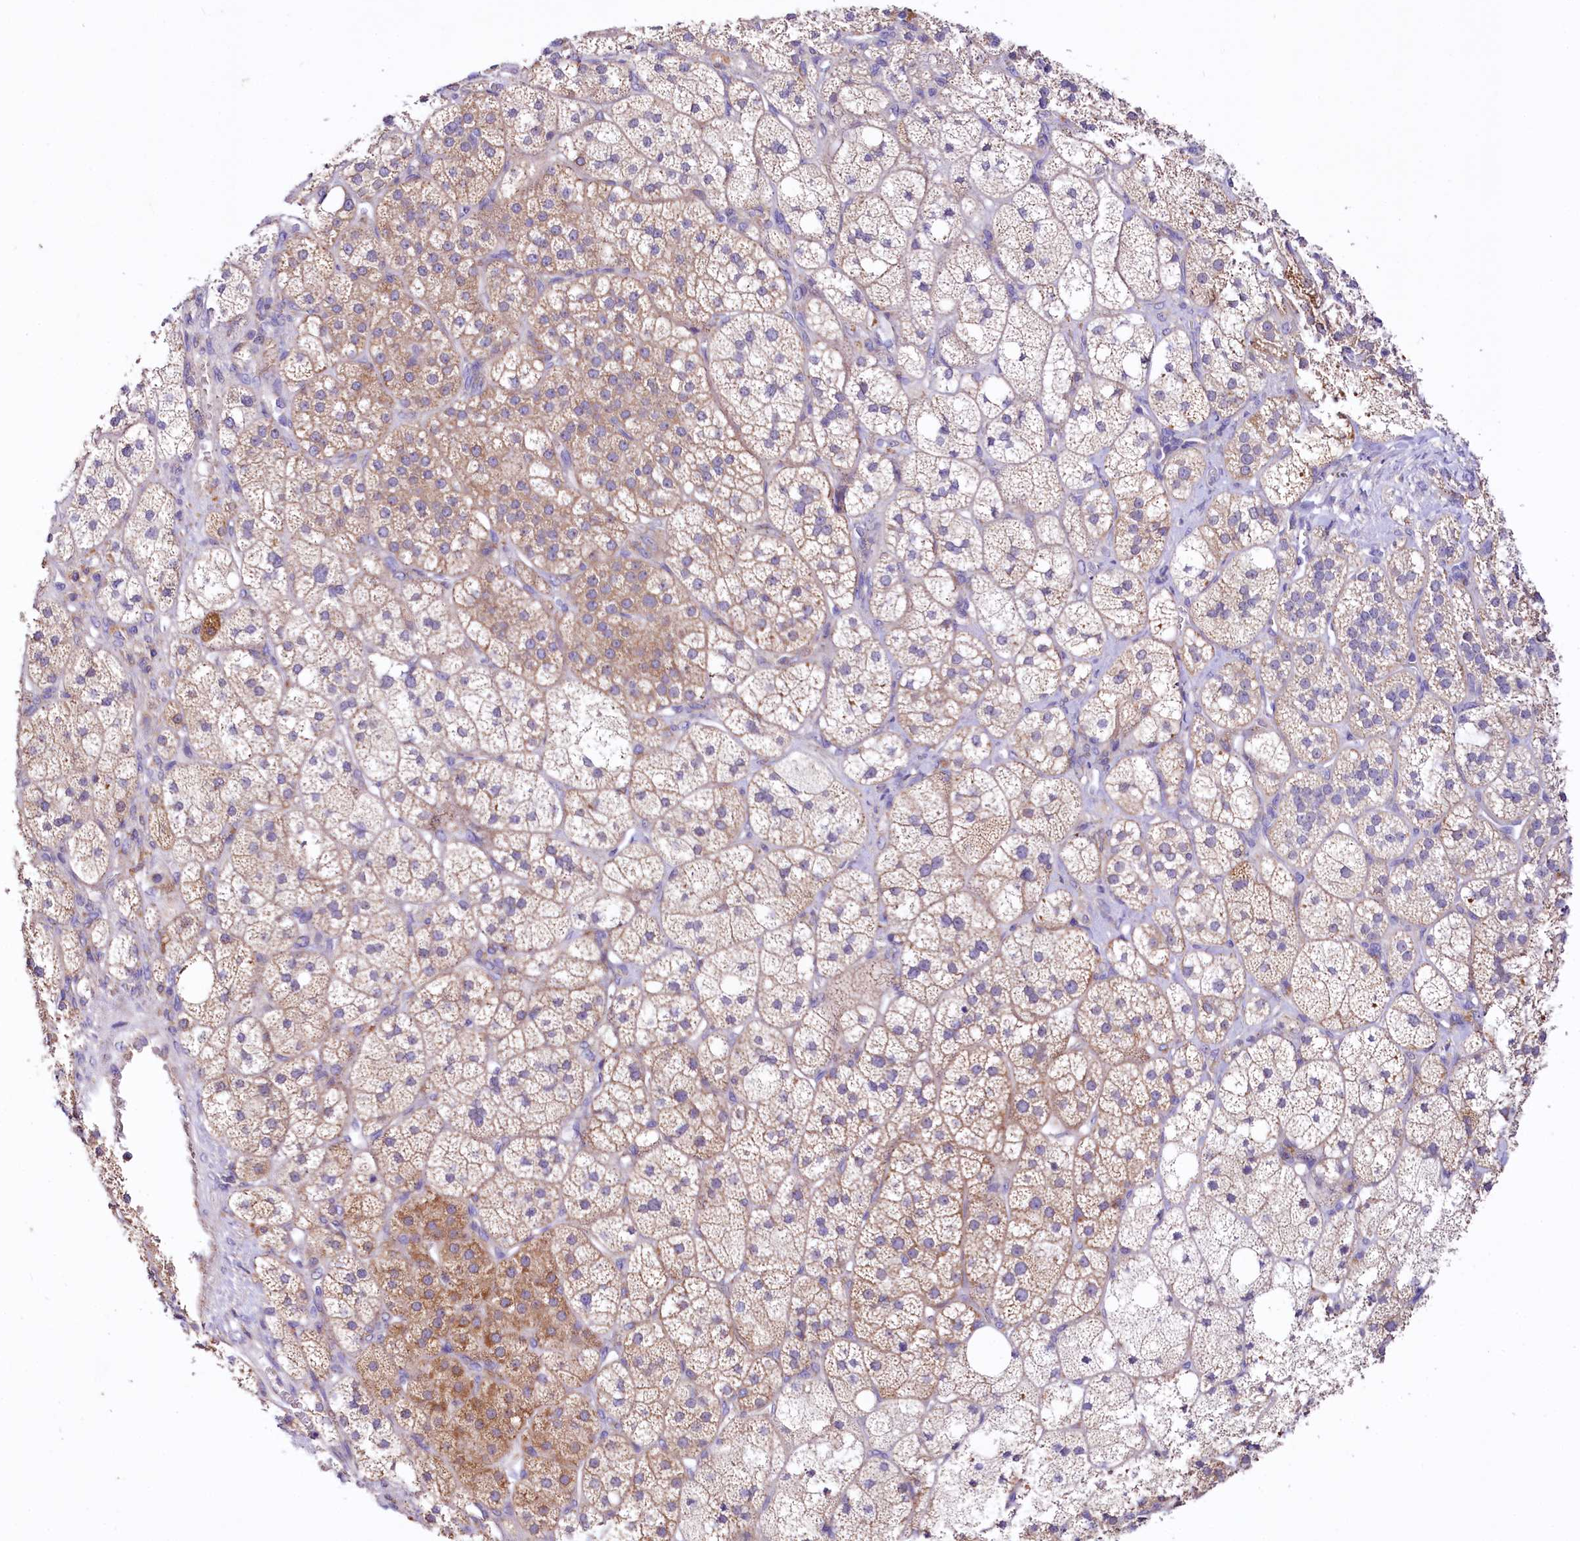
{"staining": {"intensity": "moderate", "quantity": "25%-75%", "location": "cytoplasmic/membranous"}, "tissue": "adrenal gland", "cell_type": "Glandular cells", "image_type": "normal", "snomed": [{"axis": "morphology", "description": "Normal tissue, NOS"}, {"axis": "topography", "description": "Adrenal gland"}], "caption": "A medium amount of moderate cytoplasmic/membranous staining is present in about 25%-75% of glandular cells in normal adrenal gland.", "gene": "ZNF45", "patient": {"sex": "male", "age": 61}}